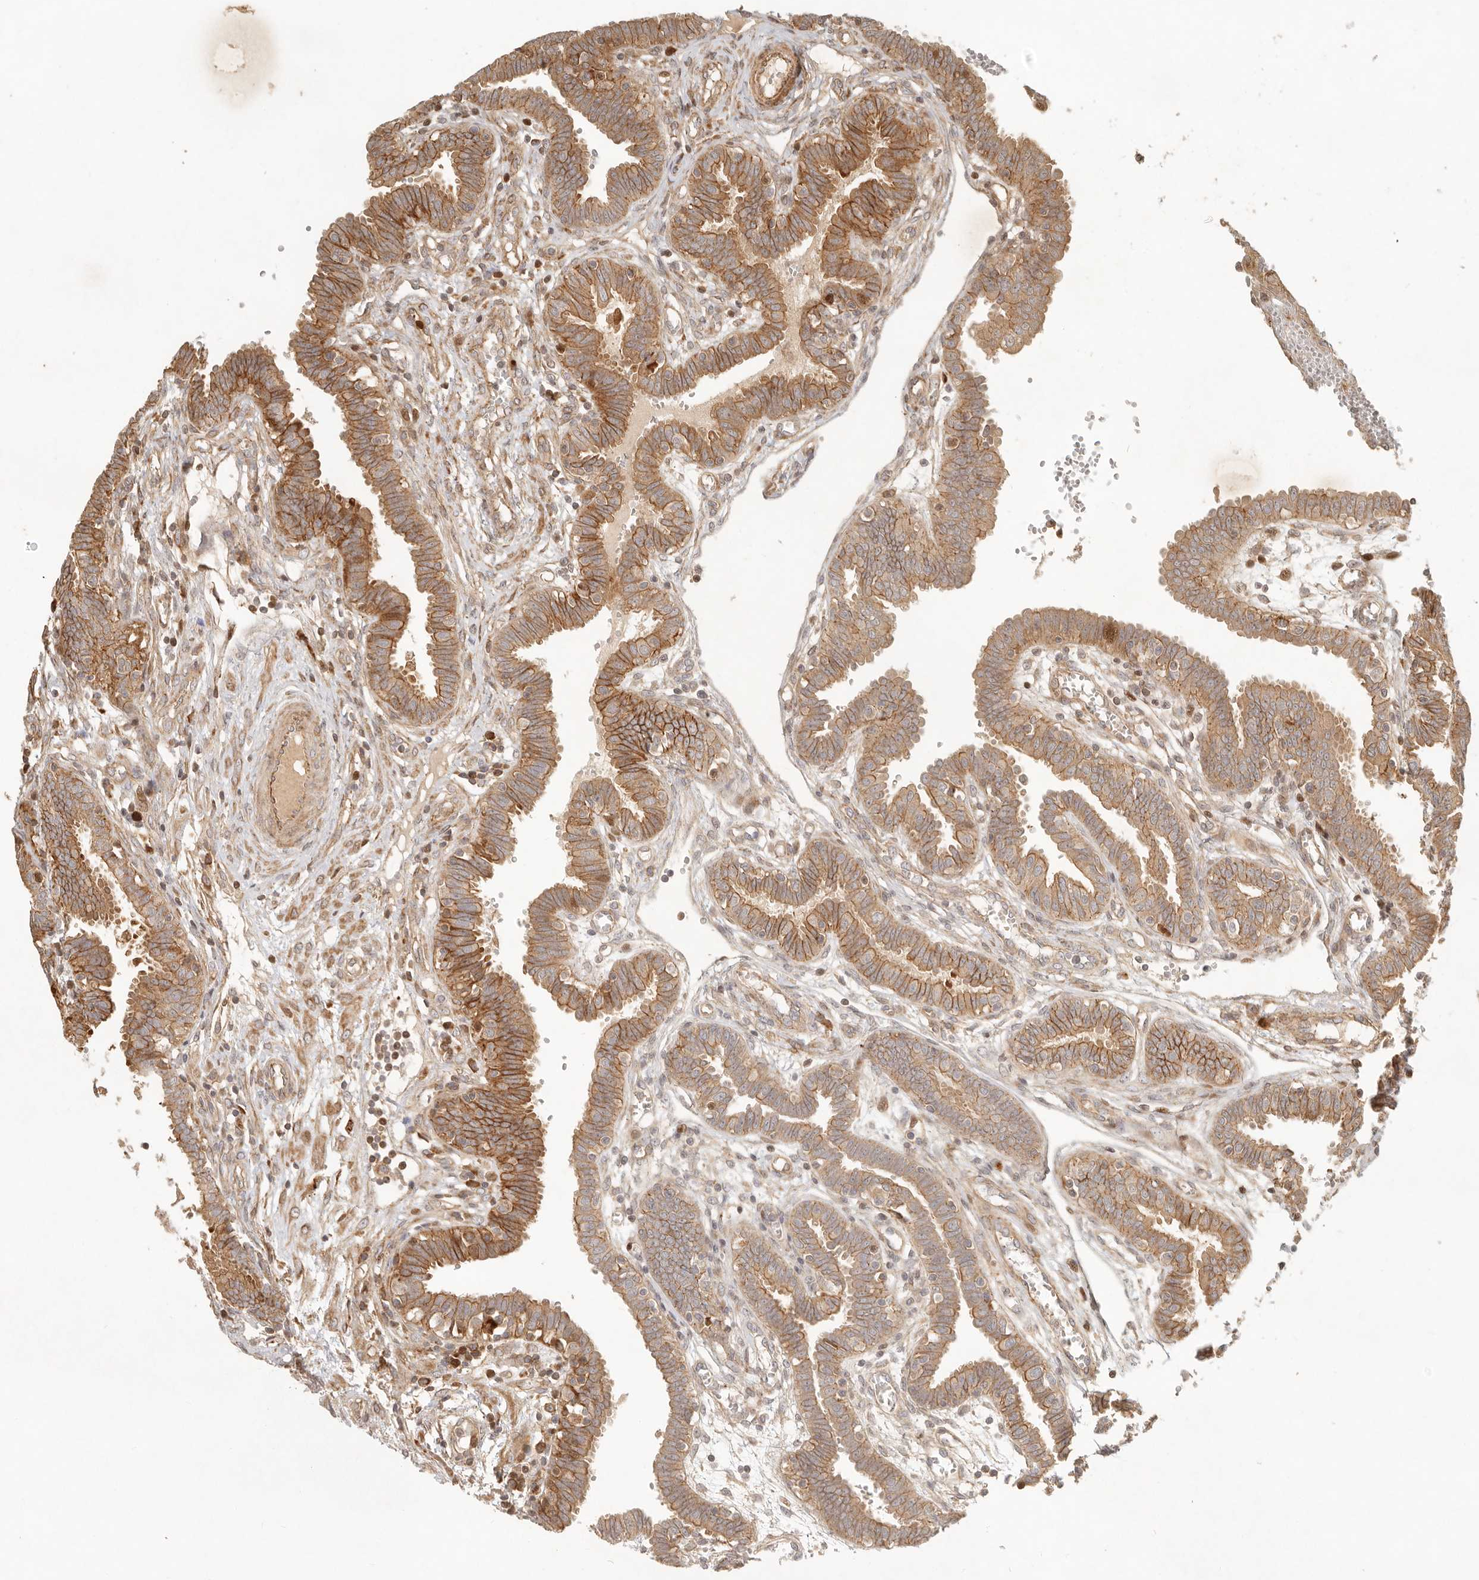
{"staining": {"intensity": "moderate", "quantity": ">75%", "location": "cytoplasmic/membranous"}, "tissue": "fallopian tube", "cell_type": "Glandular cells", "image_type": "normal", "snomed": [{"axis": "morphology", "description": "Normal tissue, NOS"}, {"axis": "topography", "description": "Fallopian tube"}, {"axis": "topography", "description": "Placenta"}], "caption": "The photomicrograph reveals immunohistochemical staining of benign fallopian tube. There is moderate cytoplasmic/membranous expression is appreciated in approximately >75% of glandular cells.", "gene": "KLHL38", "patient": {"sex": "female", "age": 32}}